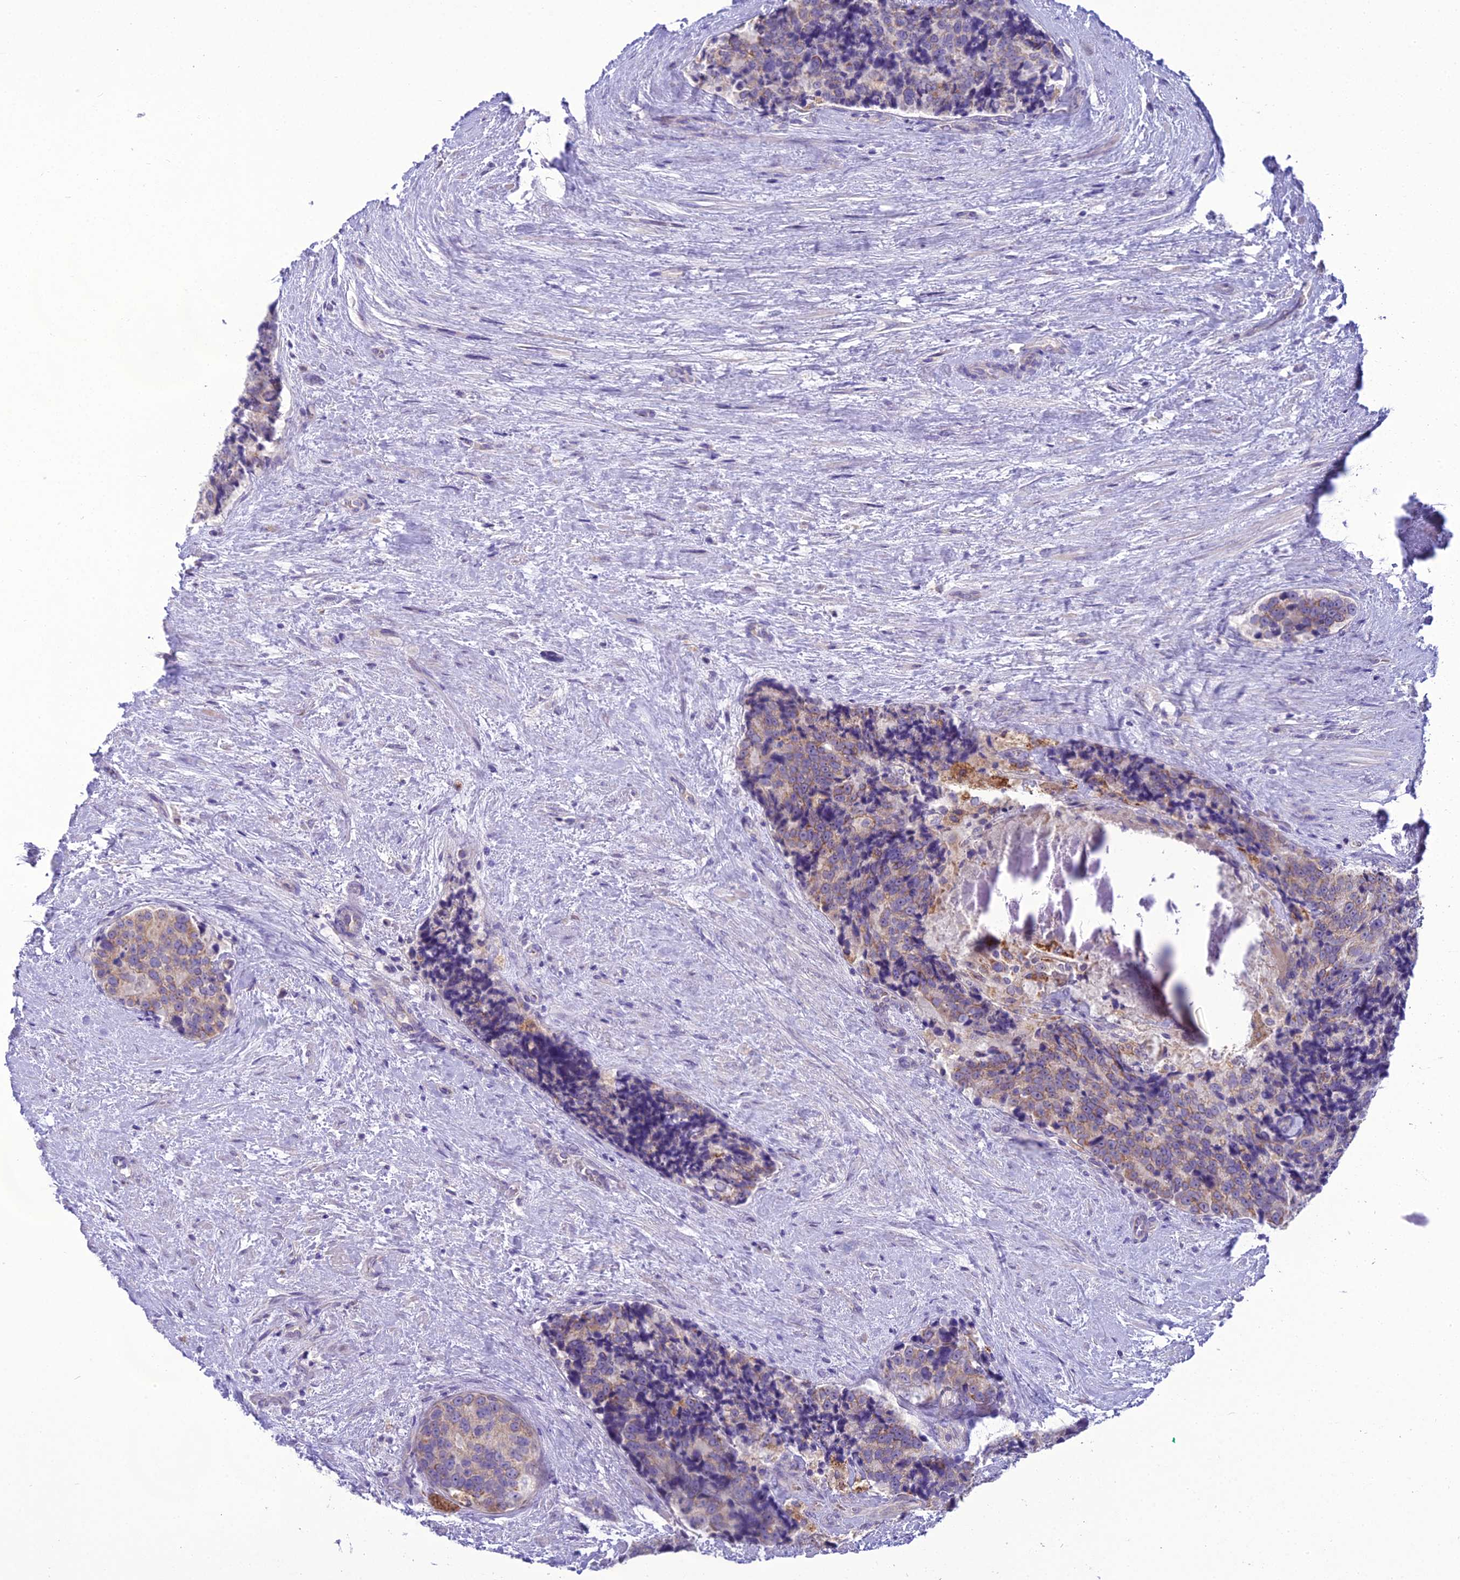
{"staining": {"intensity": "weak", "quantity": "25%-75%", "location": "cytoplasmic/membranous"}, "tissue": "prostate cancer", "cell_type": "Tumor cells", "image_type": "cancer", "snomed": [{"axis": "morphology", "description": "Adenocarcinoma, High grade"}, {"axis": "topography", "description": "Prostate"}], "caption": "Immunohistochemical staining of human prostate adenocarcinoma (high-grade) demonstrates weak cytoplasmic/membranous protein positivity in approximately 25%-75% of tumor cells.", "gene": "SCRT1", "patient": {"sex": "male", "age": 70}}